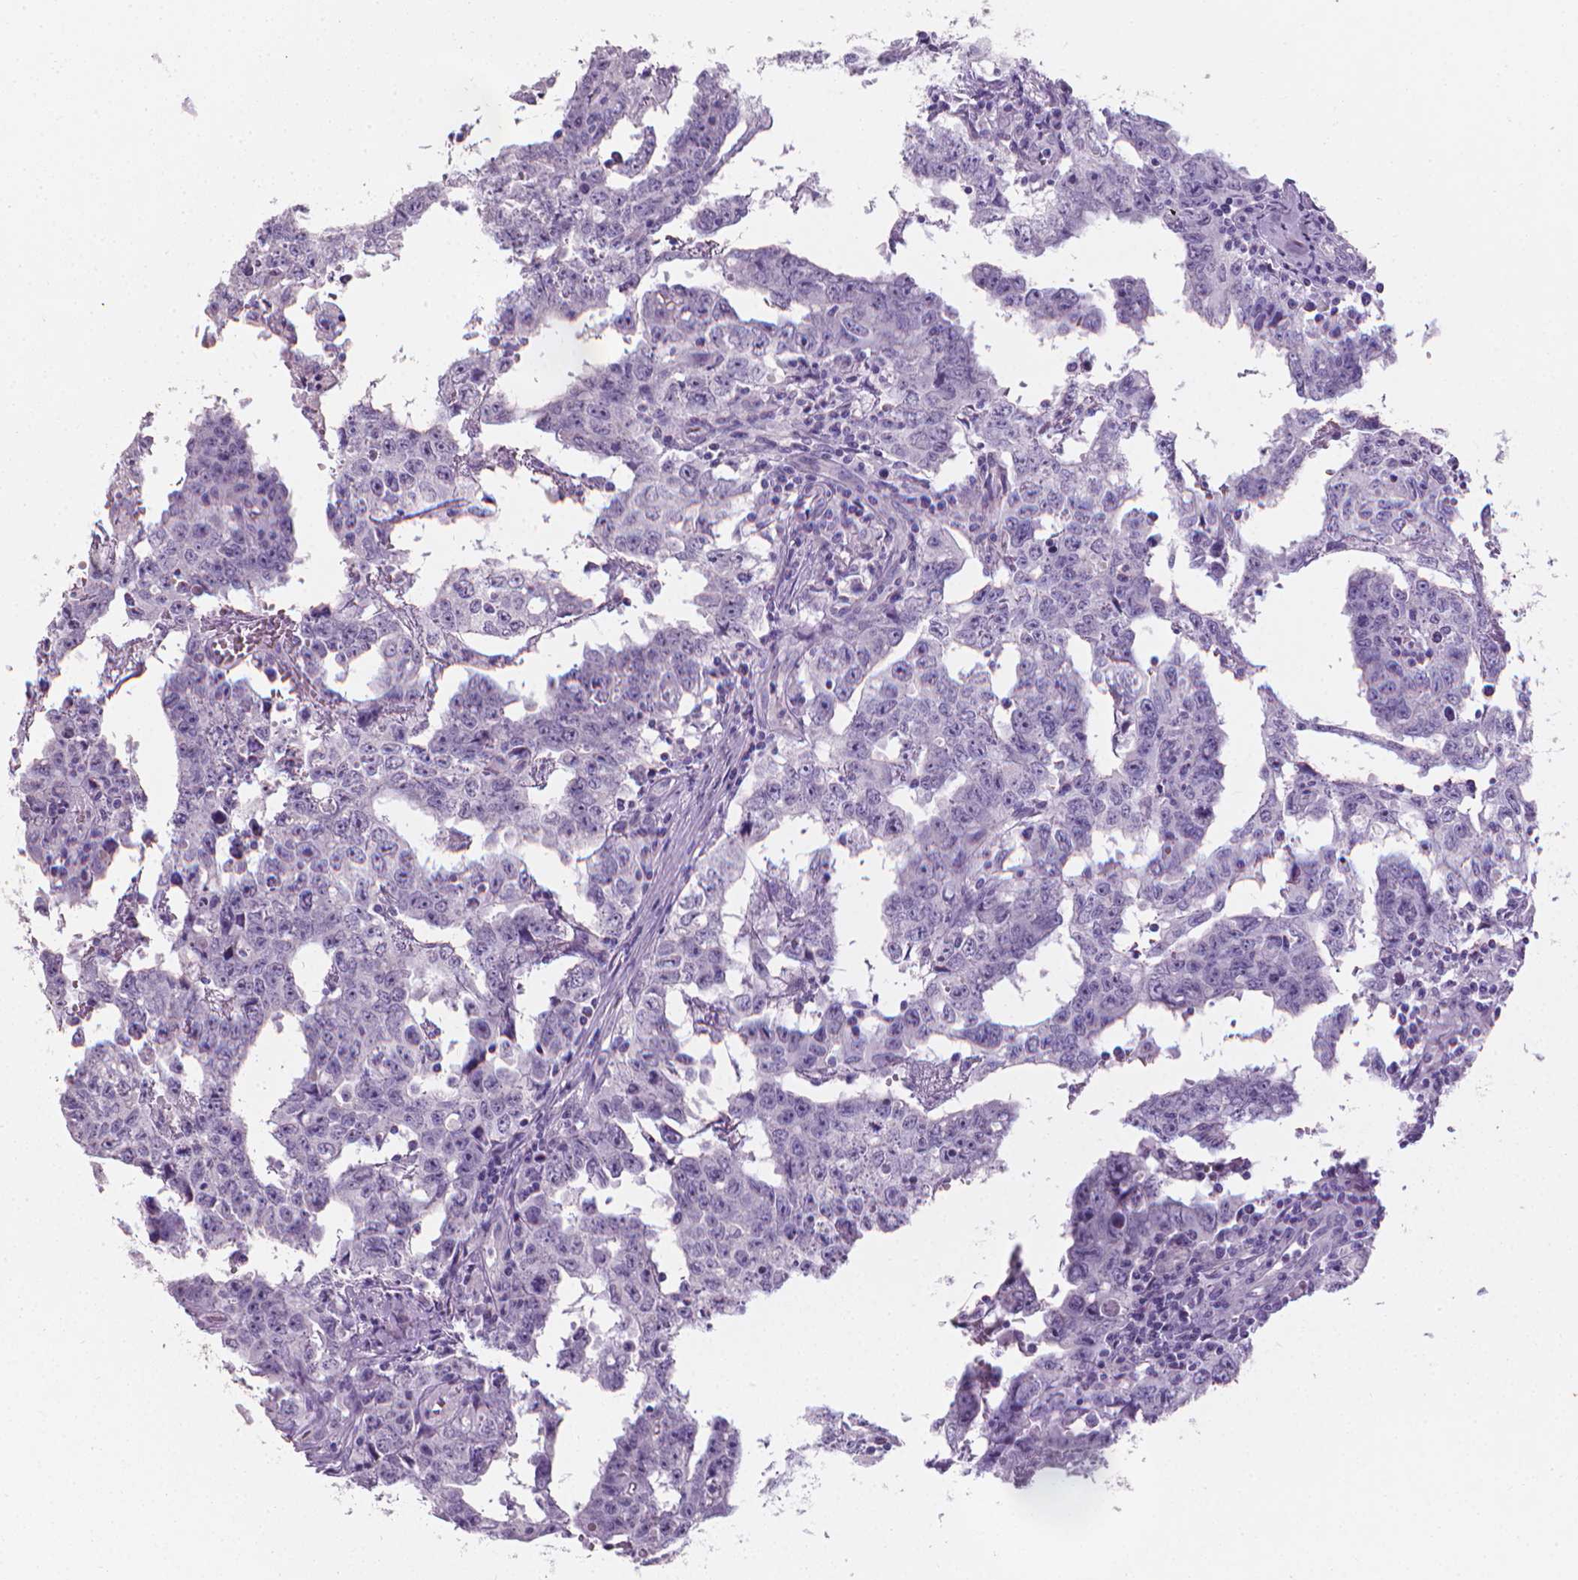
{"staining": {"intensity": "negative", "quantity": "none", "location": "none"}, "tissue": "testis cancer", "cell_type": "Tumor cells", "image_type": "cancer", "snomed": [{"axis": "morphology", "description": "Carcinoma, Embryonal, NOS"}, {"axis": "topography", "description": "Testis"}], "caption": "Immunohistochemical staining of testis cancer shows no significant staining in tumor cells.", "gene": "XPNPEP2", "patient": {"sex": "male", "age": 22}}